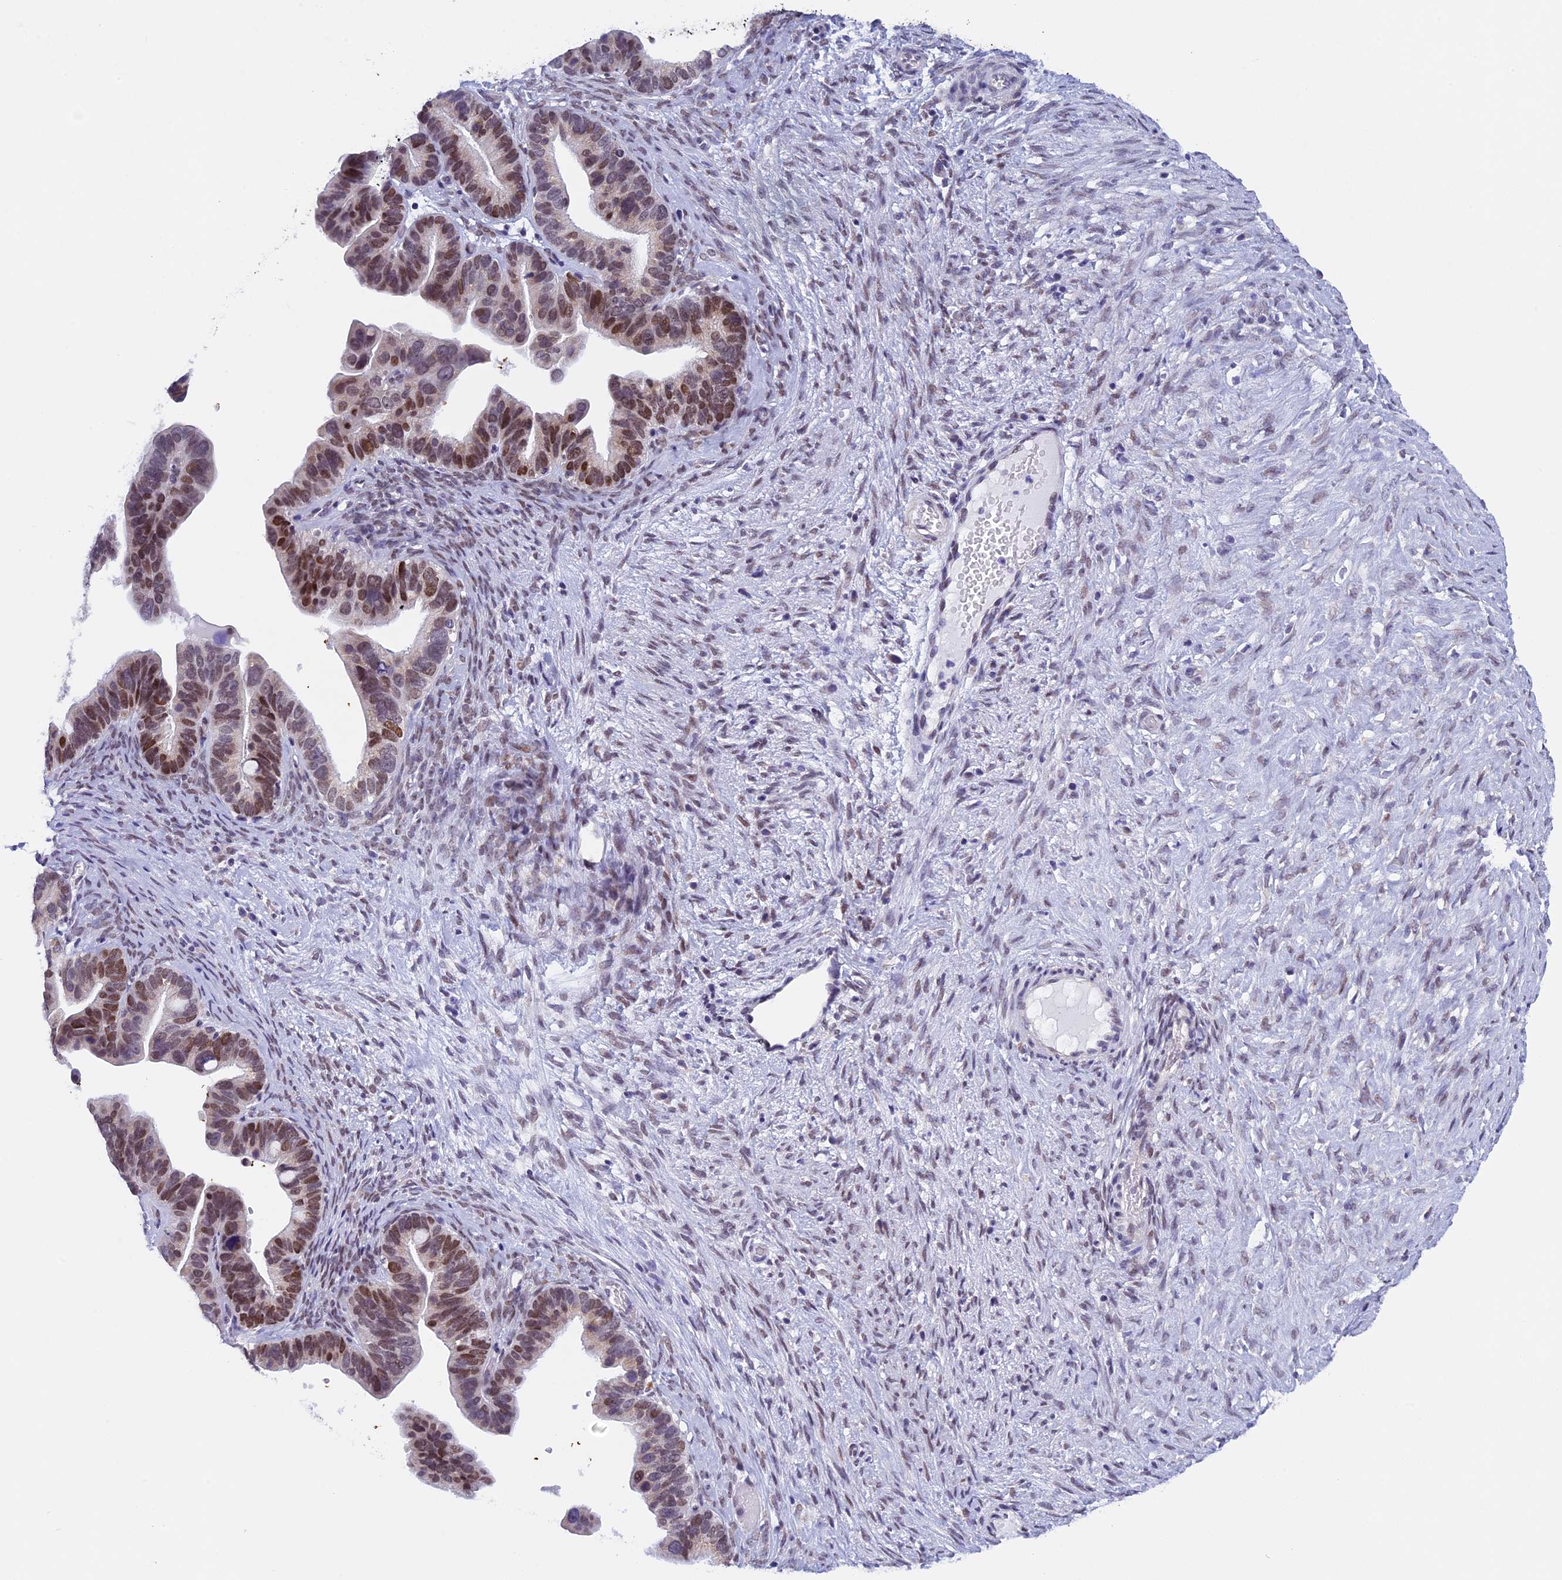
{"staining": {"intensity": "moderate", "quantity": ">75%", "location": "nuclear"}, "tissue": "ovarian cancer", "cell_type": "Tumor cells", "image_type": "cancer", "snomed": [{"axis": "morphology", "description": "Cystadenocarcinoma, serous, NOS"}, {"axis": "topography", "description": "Ovary"}], "caption": "Ovarian cancer stained with a protein marker reveals moderate staining in tumor cells.", "gene": "ZNF317", "patient": {"sex": "female", "age": 56}}